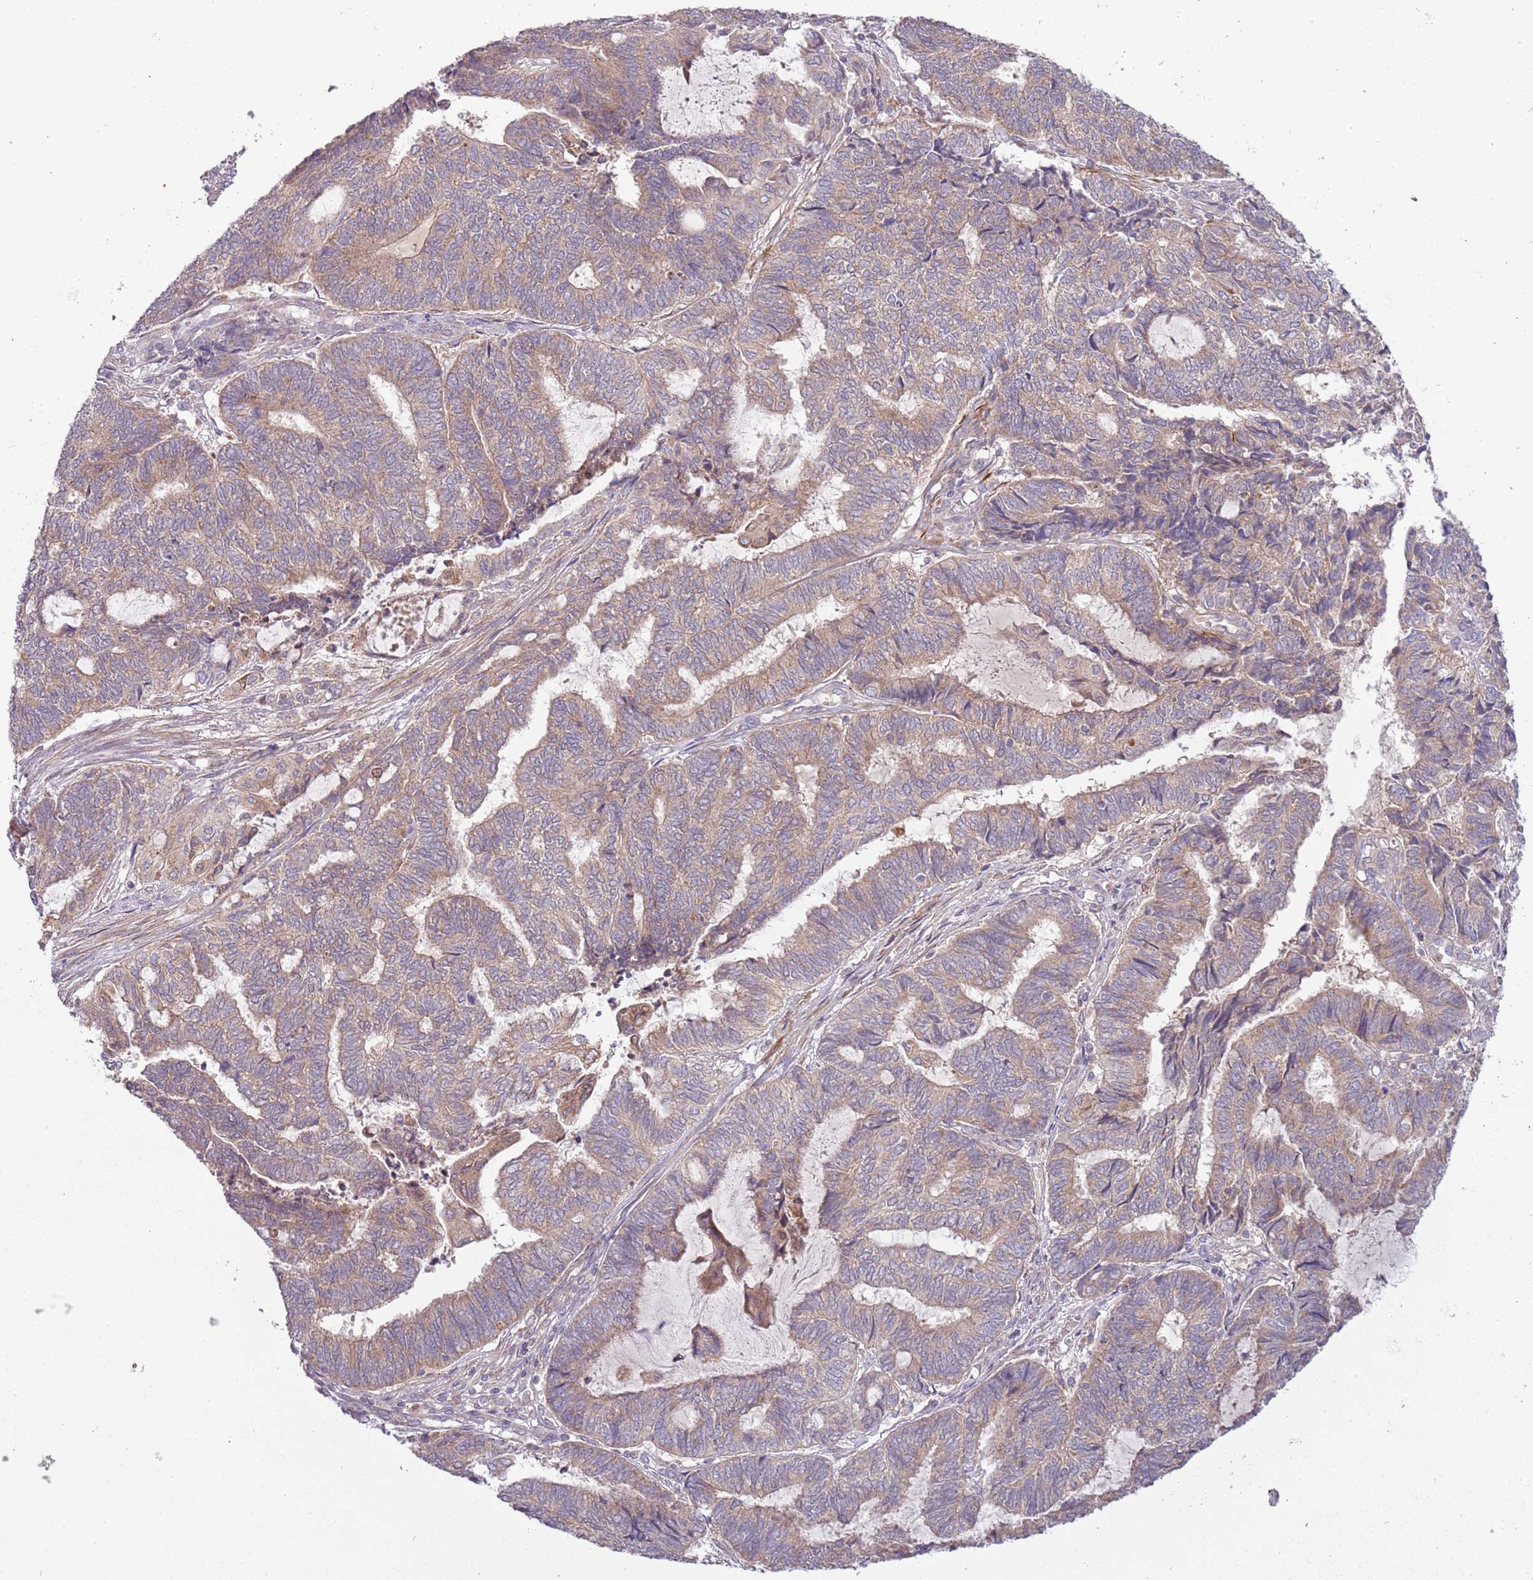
{"staining": {"intensity": "weak", "quantity": ">75%", "location": "cytoplasmic/membranous"}, "tissue": "endometrial cancer", "cell_type": "Tumor cells", "image_type": "cancer", "snomed": [{"axis": "morphology", "description": "Adenocarcinoma, NOS"}, {"axis": "topography", "description": "Uterus"}, {"axis": "topography", "description": "Endometrium"}], "caption": "DAB (3,3'-diaminobenzidine) immunohistochemical staining of human endometrial cancer (adenocarcinoma) shows weak cytoplasmic/membranous protein positivity in about >75% of tumor cells. (DAB (3,3'-diaminobenzidine) IHC, brown staining for protein, blue staining for nuclei).", "gene": "DTD2", "patient": {"sex": "female", "age": 70}}